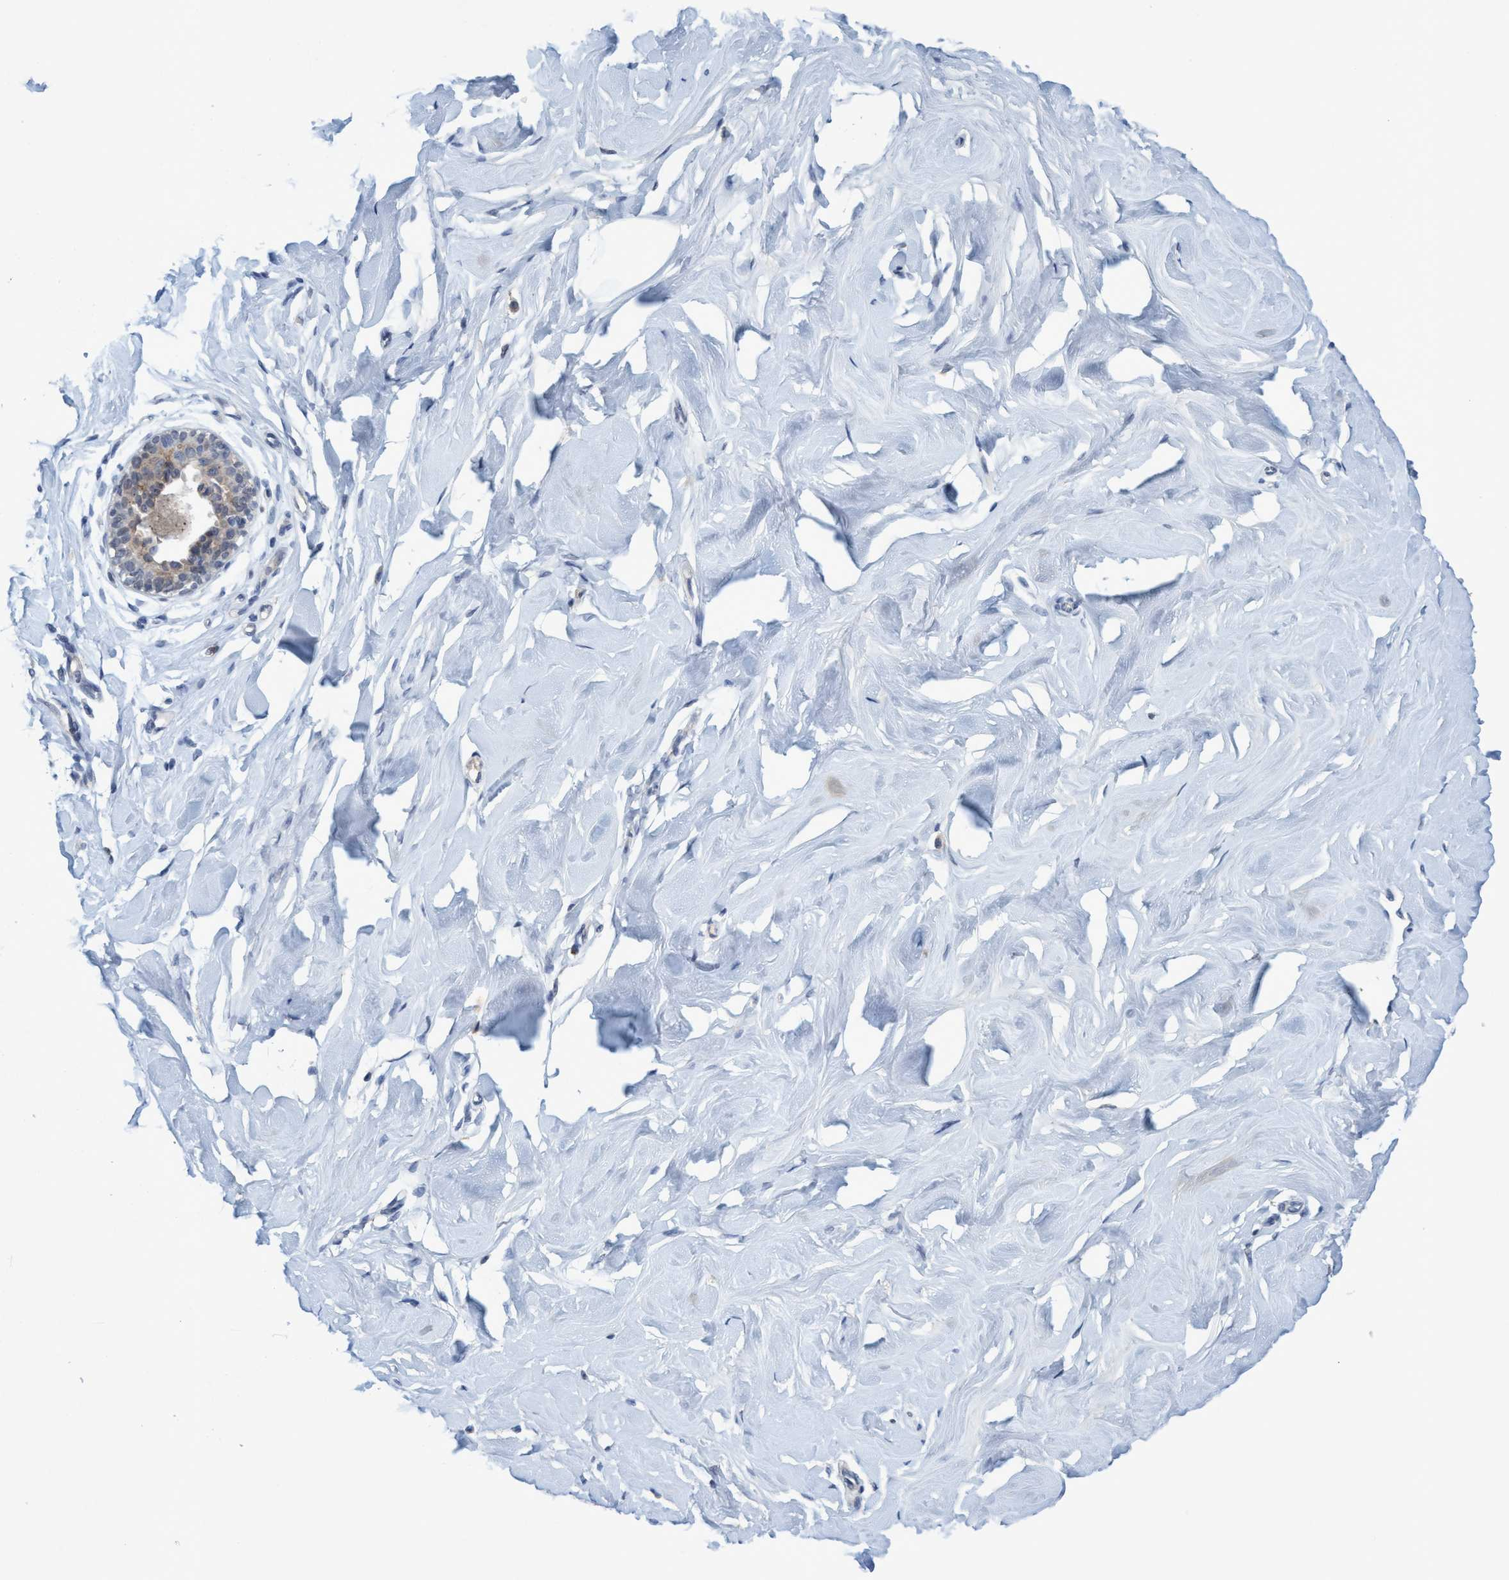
{"staining": {"intensity": "negative", "quantity": "none", "location": "none"}, "tissue": "breast", "cell_type": "Adipocytes", "image_type": "normal", "snomed": [{"axis": "morphology", "description": "Normal tissue, NOS"}, {"axis": "topography", "description": "Breast"}], "caption": "This photomicrograph is of normal breast stained with immunohistochemistry to label a protein in brown with the nuclei are counter-stained blue. There is no expression in adipocytes.", "gene": "RNF208", "patient": {"sex": "female", "age": 23}}